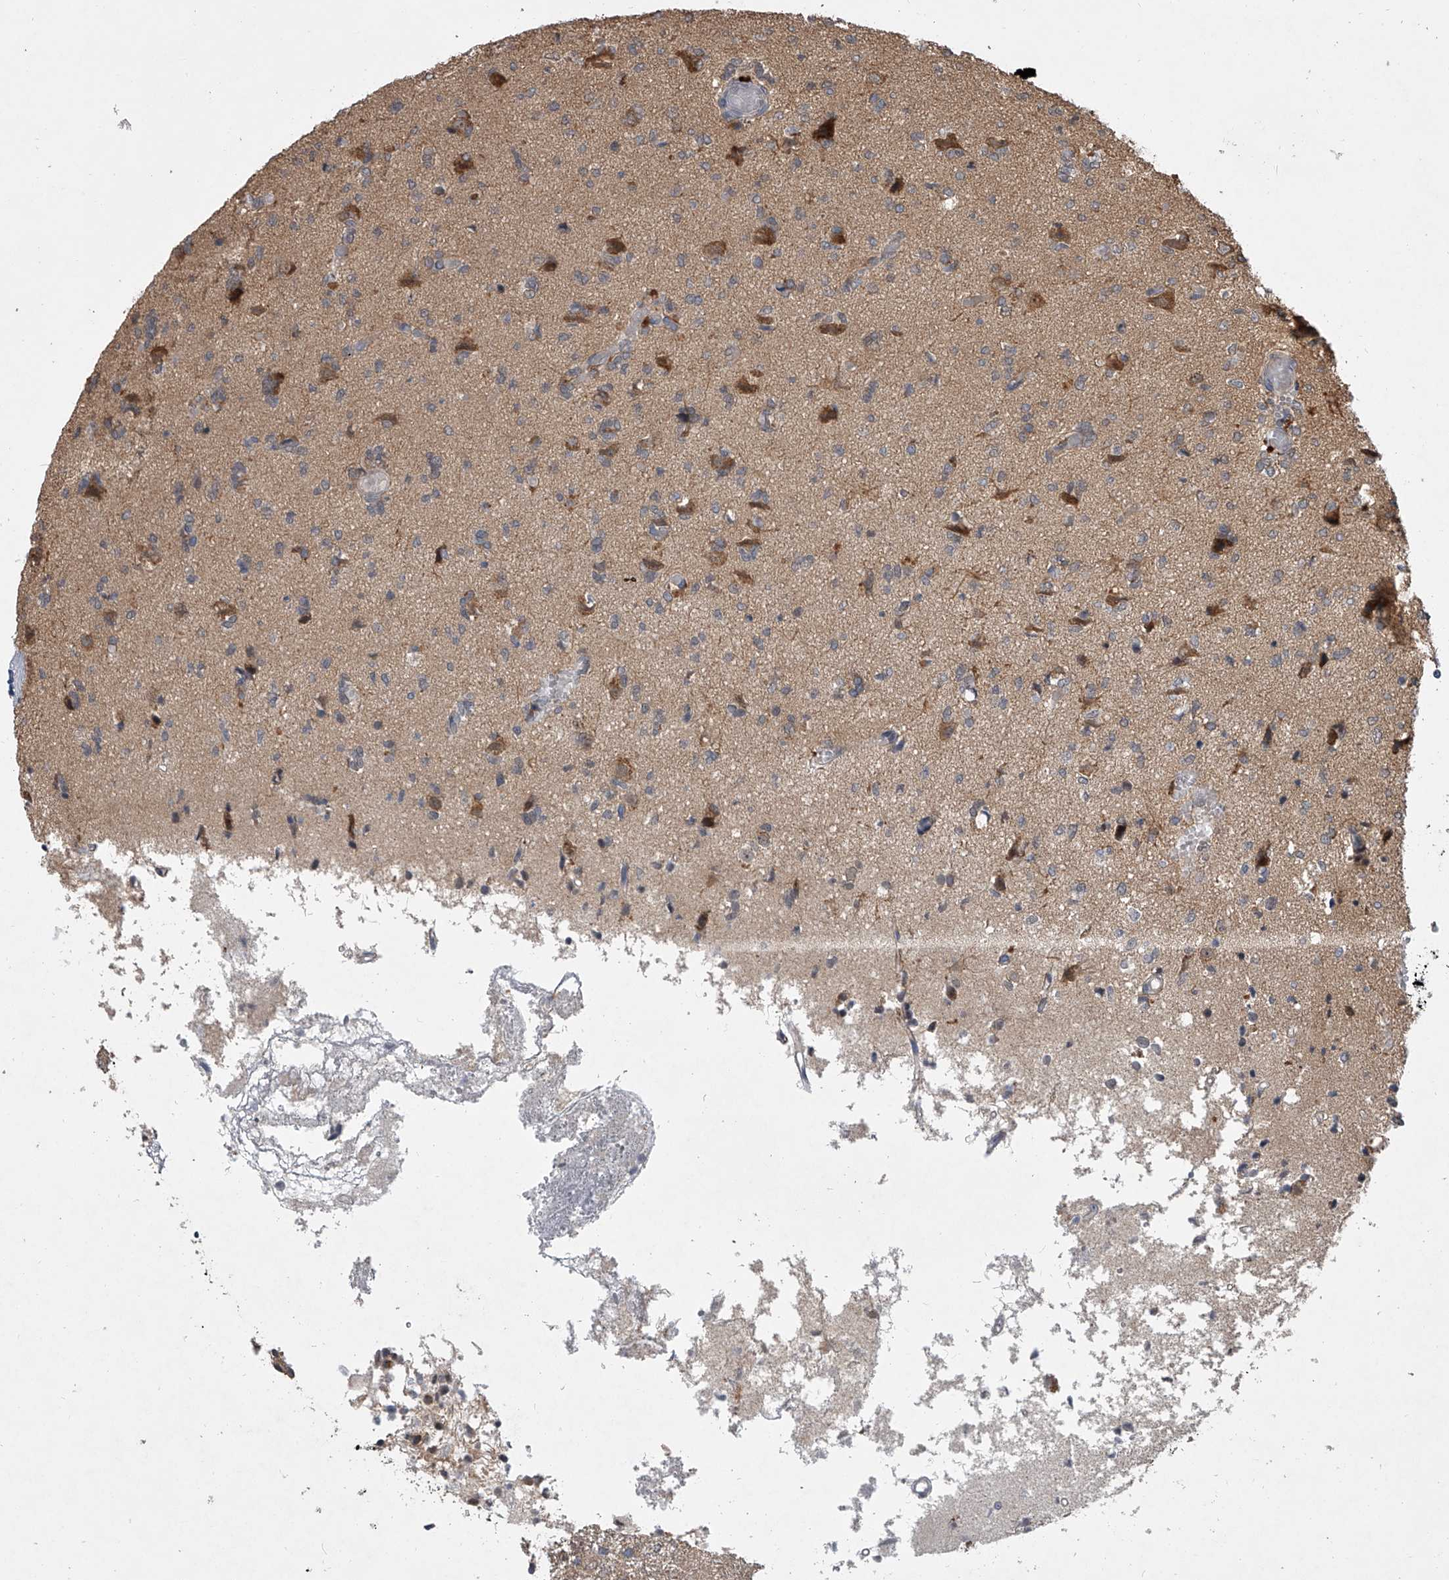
{"staining": {"intensity": "negative", "quantity": "none", "location": "none"}, "tissue": "glioma", "cell_type": "Tumor cells", "image_type": "cancer", "snomed": [{"axis": "morphology", "description": "Glioma, malignant, High grade"}, {"axis": "topography", "description": "Brain"}], "caption": "A micrograph of human glioma is negative for staining in tumor cells.", "gene": "GEMIN8", "patient": {"sex": "female", "age": 59}}